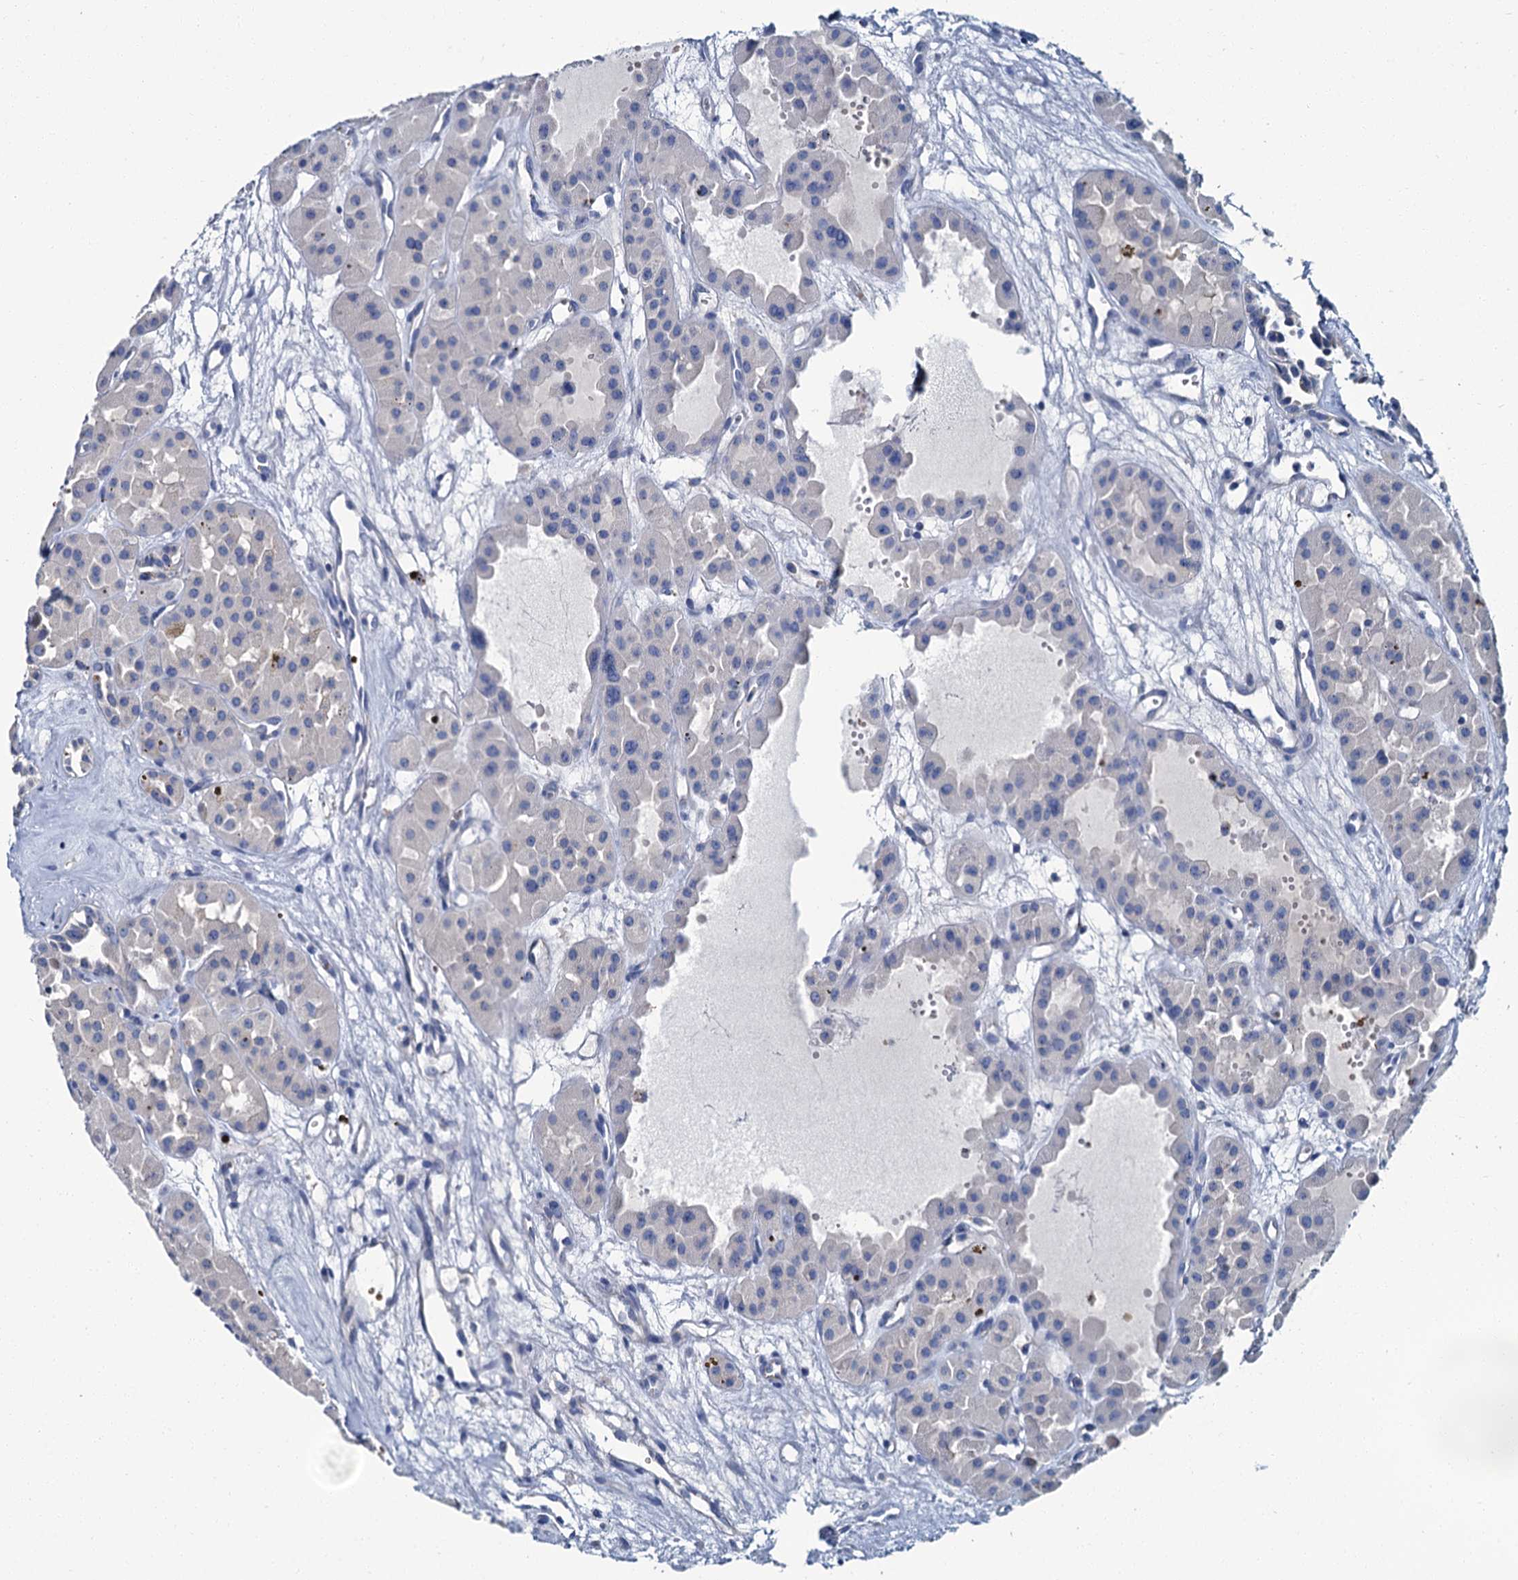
{"staining": {"intensity": "negative", "quantity": "none", "location": "none"}, "tissue": "renal cancer", "cell_type": "Tumor cells", "image_type": "cancer", "snomed": [{"axis": "morphology", "description": "Carcinoma, NOS"}, {"axis": "topography", "description": "Kidney"}], "caption": "This is a photomicrograph of immunohistochemistry staining of carcinoma (renal), which shows no expression in tumor cells.", "gene": "ATG2A", "patient": {"sex": "female", "age": 75}}